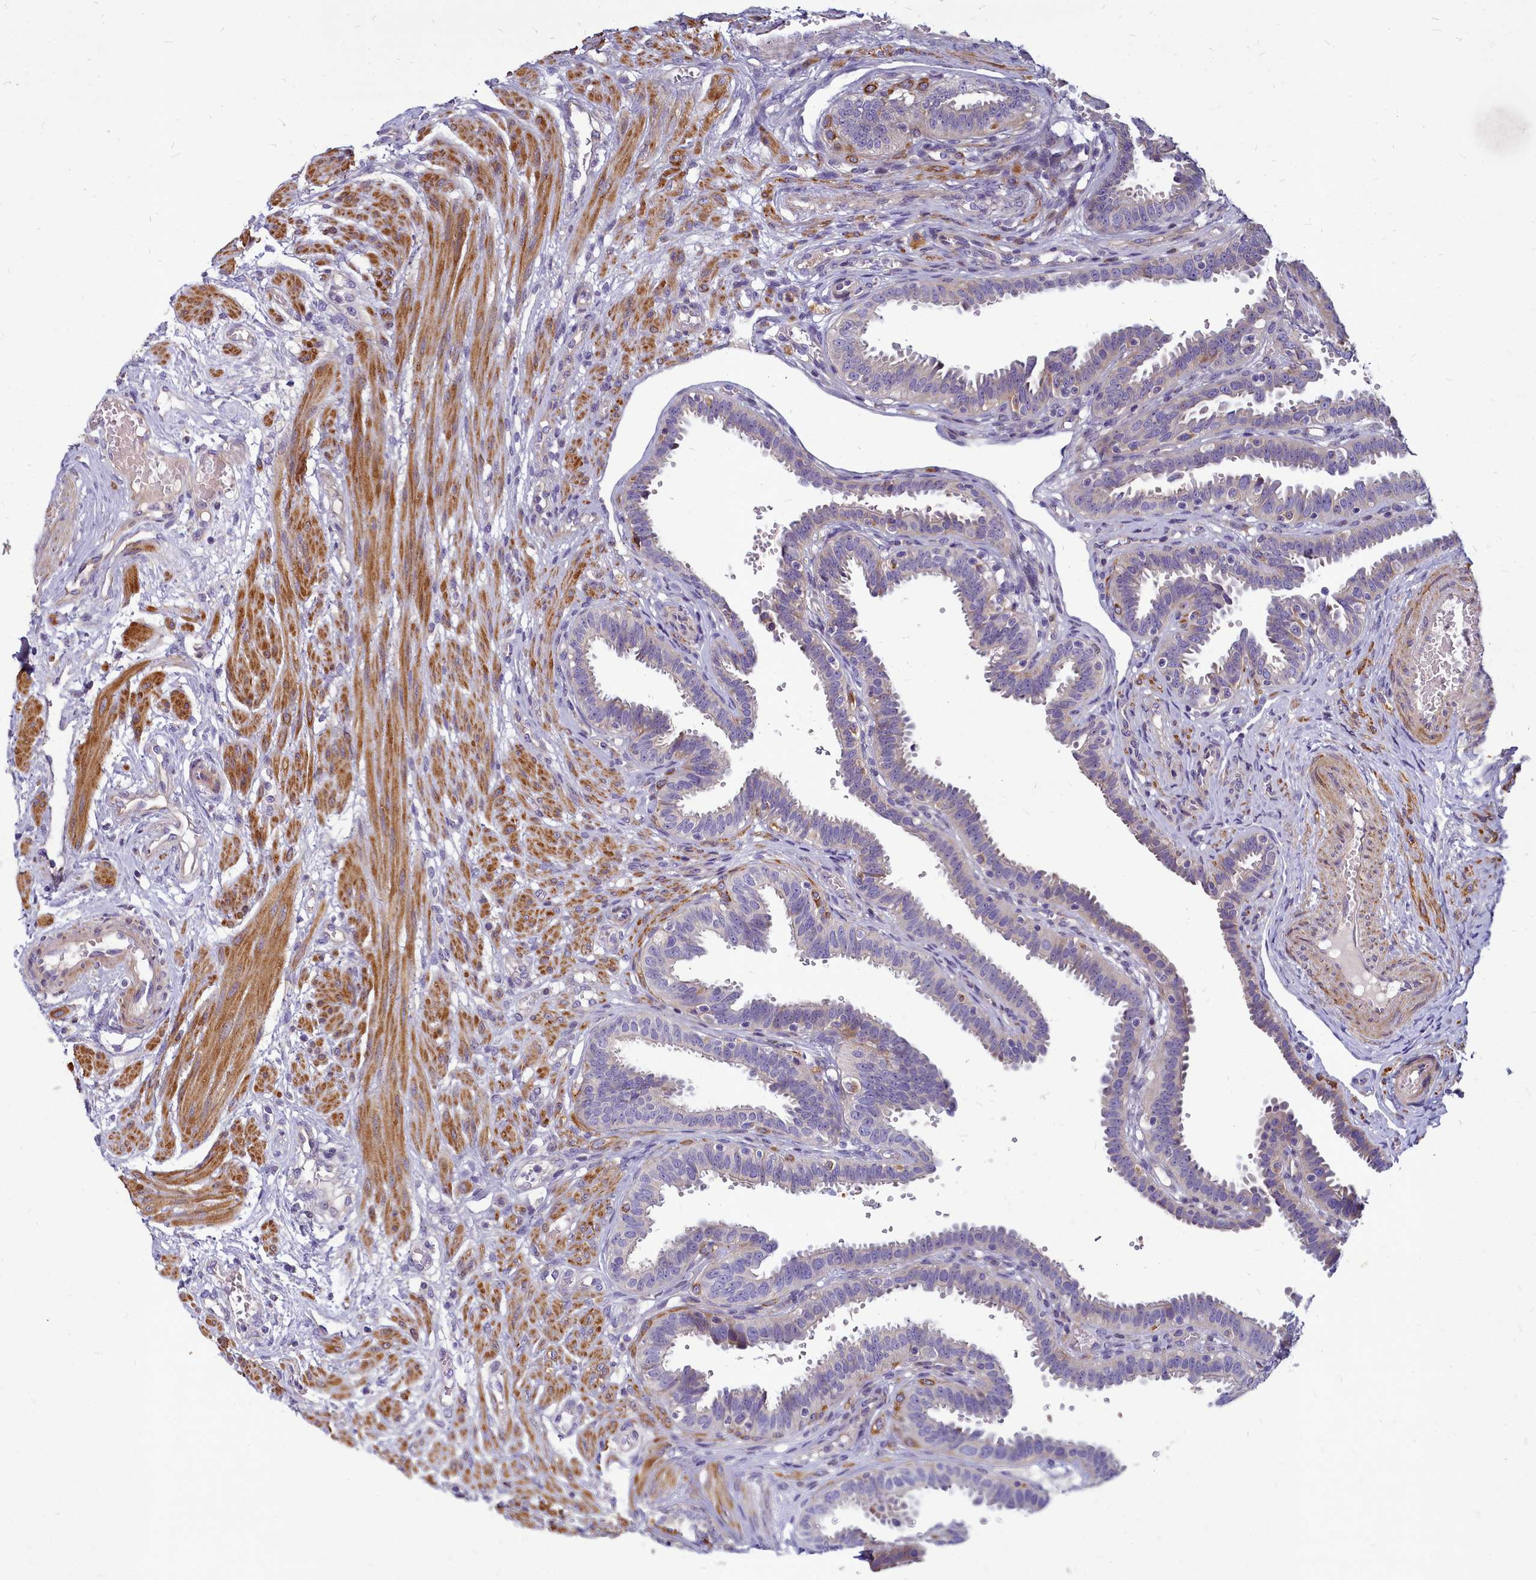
{"staining": {"intensity": "weak", "quantity": "<25%", "location": "cytoplasmic/membranous"}, "tissue": "fallopian tube", "cell_type": "Glandular cells", "image_type": "normal", "snomed": [{"axis": "morphology", "description": "Normal tissue, NOS"}, {"axis": "topography", "description": "Fallopian tube"}], "caption": "High power microscopy photomicrograph of an immunohistochemistry image of unremarkable fallopian tube, revealing no significant expression in glandular cells. (Brightfield microscopy of DAB immunohistochemistry (IHC) at high magnification).", "gene": "SMPD4", "patient": {"sex": "female", "age": 37}}